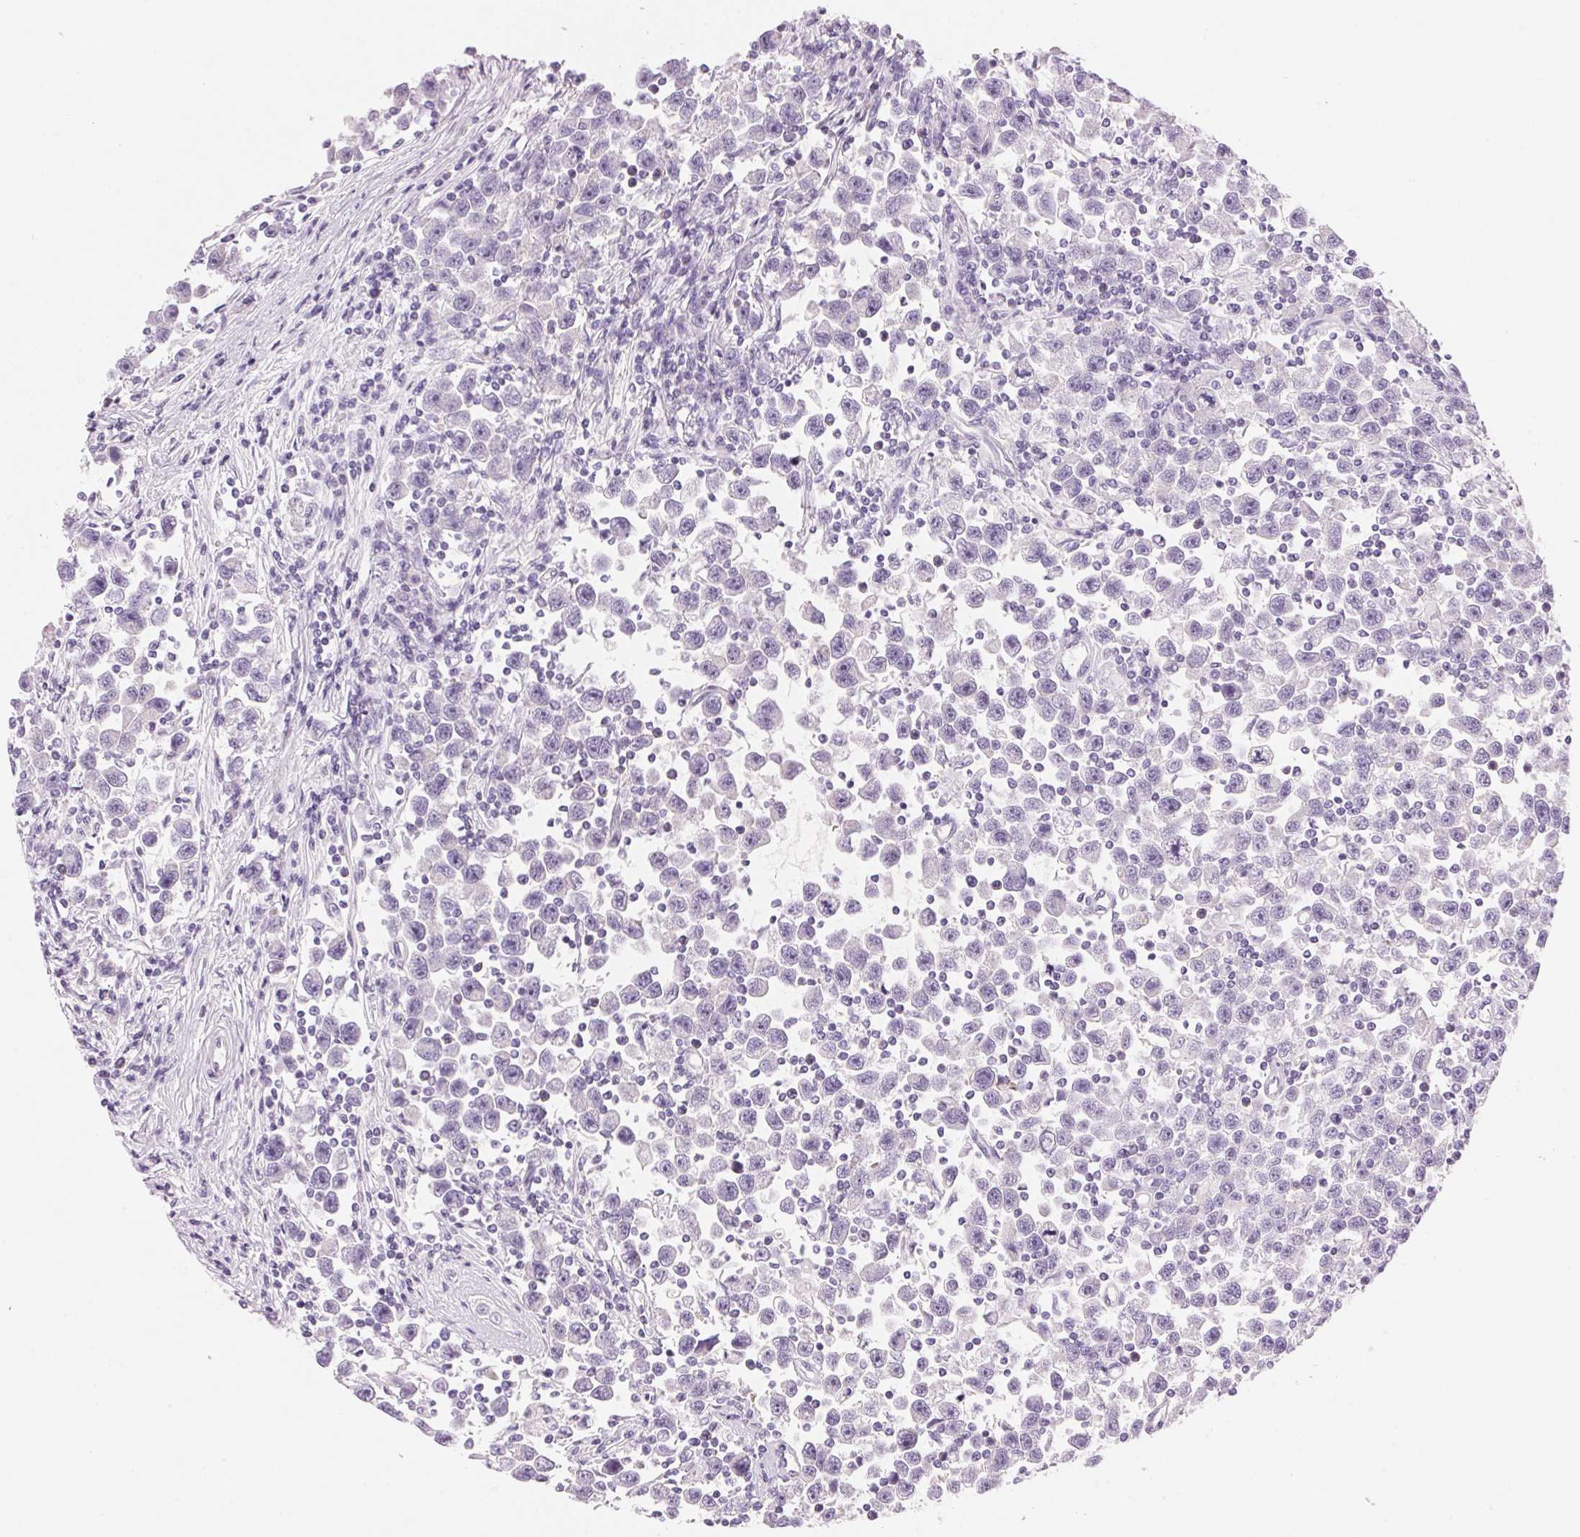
{"staining": {"intensity": "negative", "quantity": "none", "location": "none"}, "tissue": "testis cancer", "cell_type": "Tumor cells", "image_type": "cancer", "snomed": [{"axis": "morphology", "description": "Seminoma, NOS"}, {"axis": "topography", "description": "Testis"}], "caption": "An IHC micrograph of testis seminoma is shown. There is no staining in tumor cells of testis seminoma.", "gene": "CYP11B1", "patient": {"sex": "male", "age": 31}}